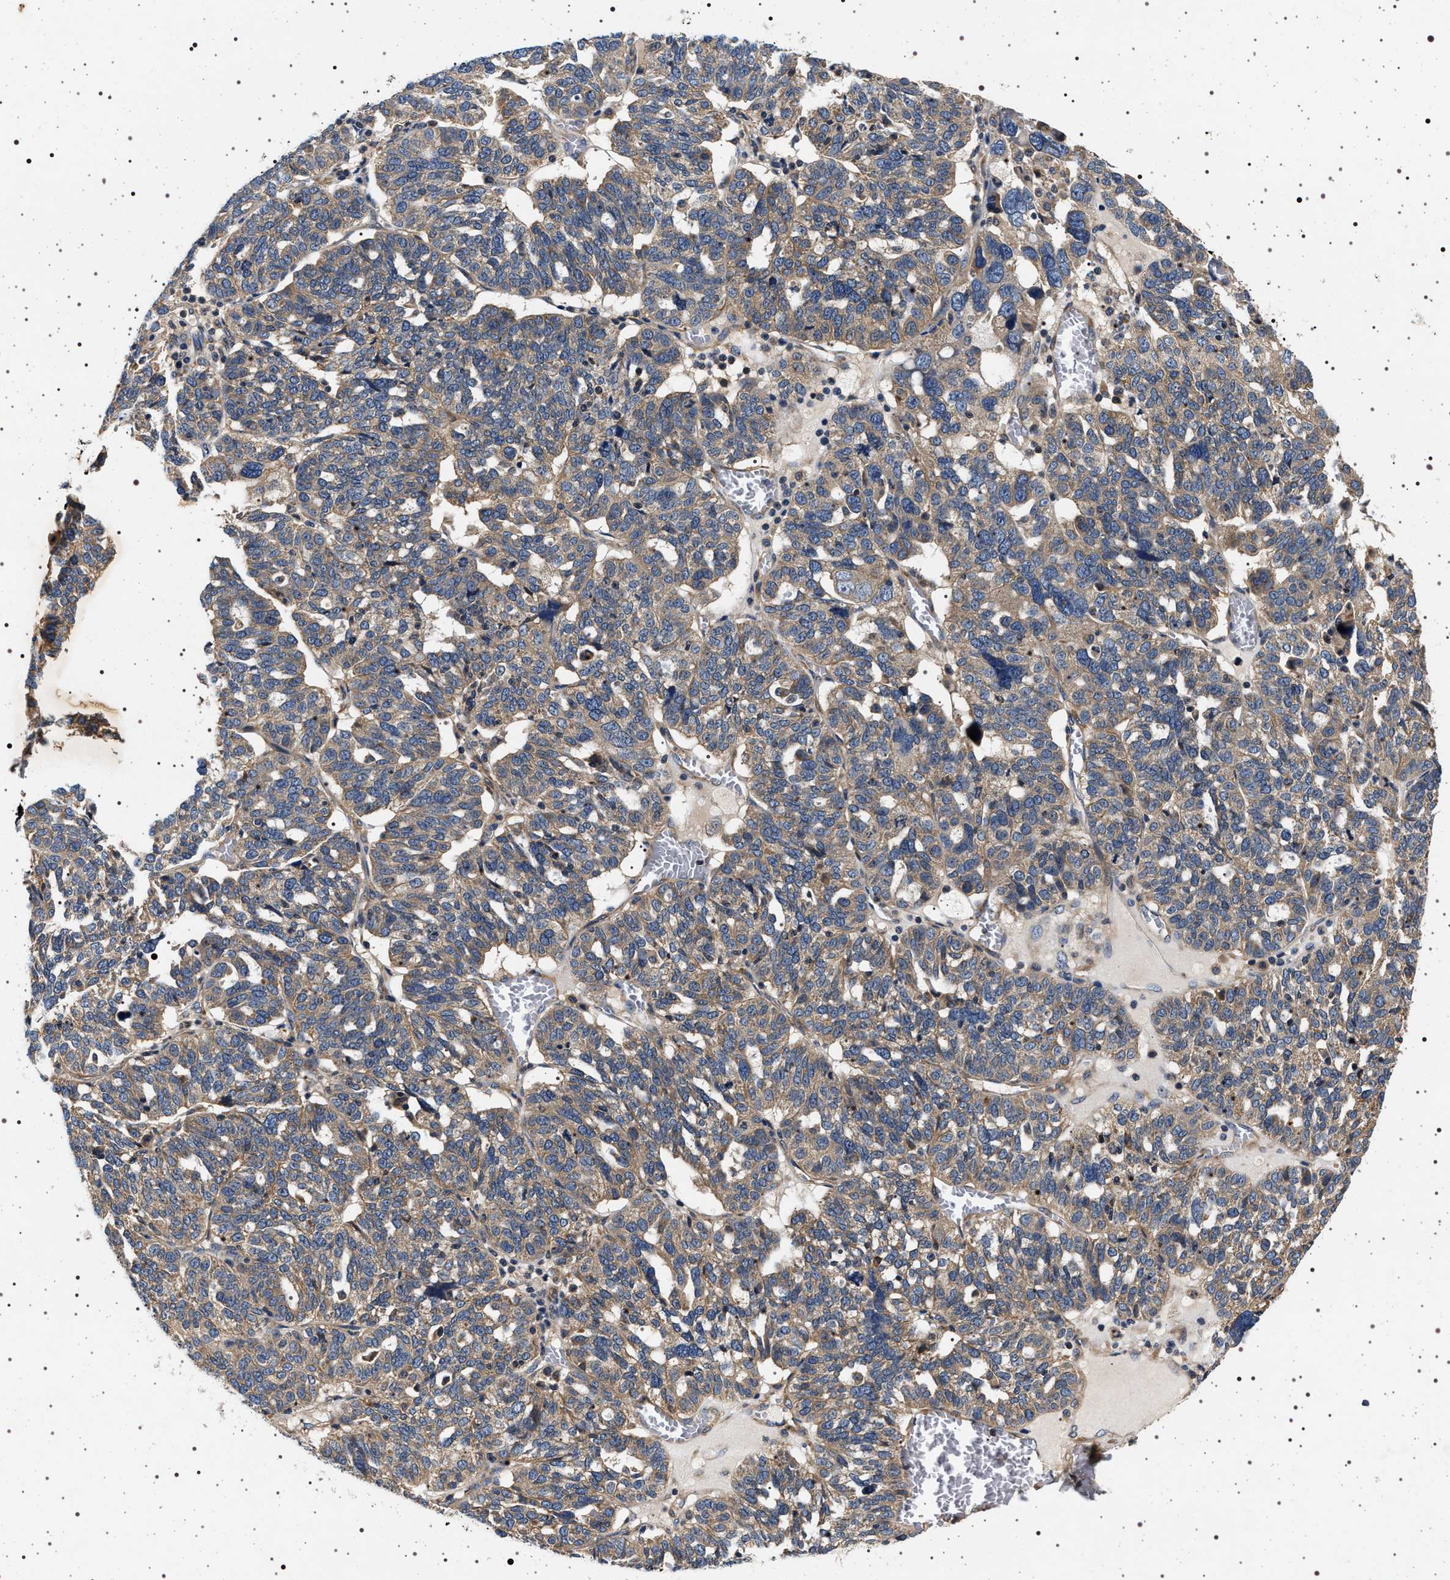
{"staining": {"intensity": "weak", "quantity": ">75%", "location": "cytoplasmic/membranous"}, "tissue": "ovarian cancer", "cell_type": "Tumor cells", "image_type": "cancer", "snomed": [{"axis": "morphology", "description": "Cystadenocarcinoma, serous, NOS"}, {"axis": "topography", "description": "Ovary"}], "caption": "Protein expression analysis of human ovarian cancer reveals weak cytoplasmic/membranous expression in approximately >75% of tumor cells.", "gene": "DCBLD2", "patient": {"sex": "female", "age": 59}}